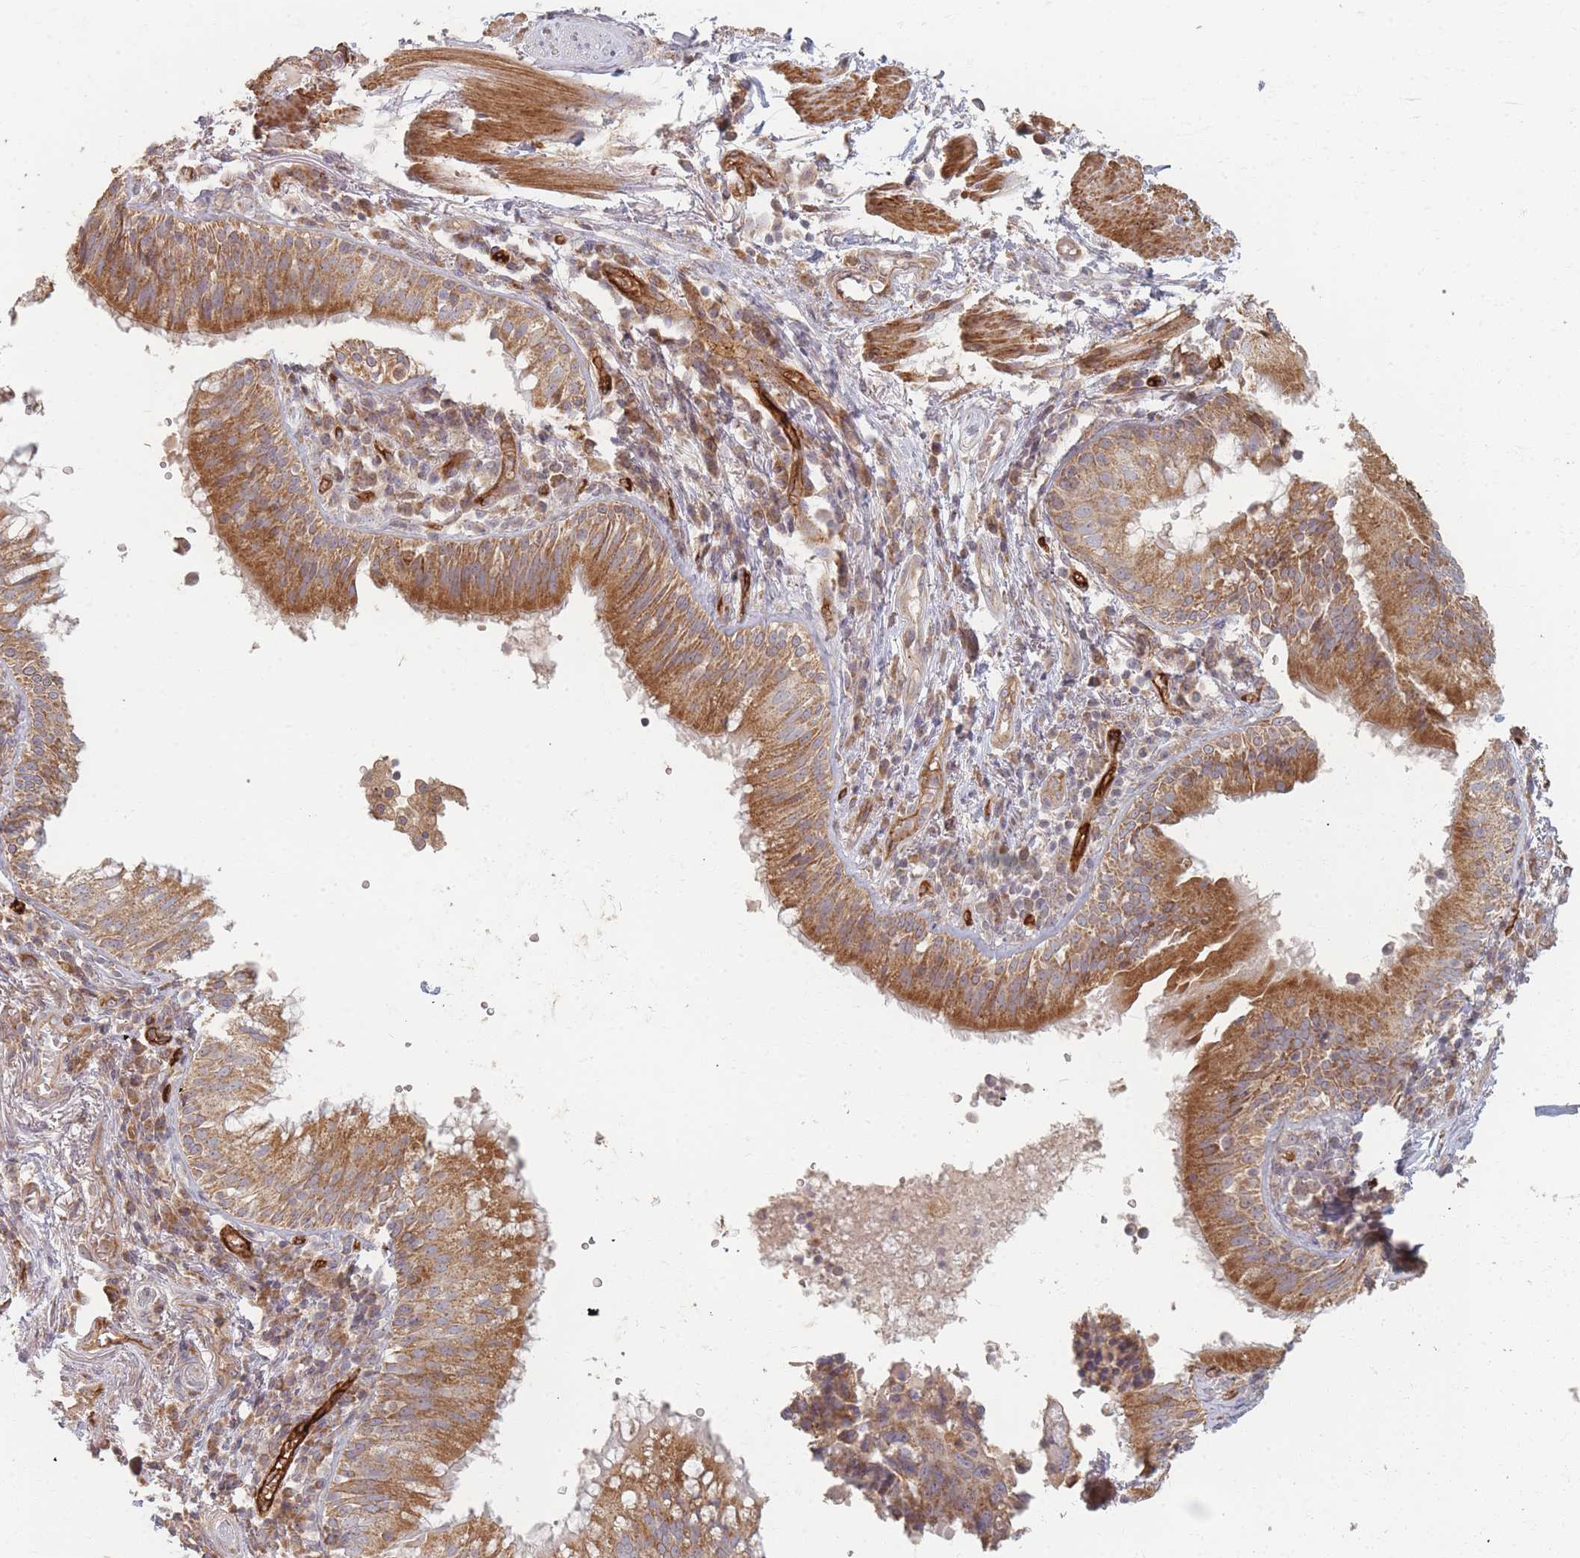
{"staining": {"intensity": "negative", "quantity": "none", "location": "none"}, "tissue": "adipose tissue", "cell_type": "Adipocytes", "image_type": "normal", "snomed": [{"axis": "morphology", "description": "Normal tissue, NOS"}, {"axis": "topography", "description": "Cartilage tissue"}, {"axis": "topography", "description": "Bronchus"}], "caption": "The IHC photomicrograph has no significant positivity in adipocytes of adipose tissue.", "gene": "MRPS6", "patient": {"sex": "male", "age": 56}}